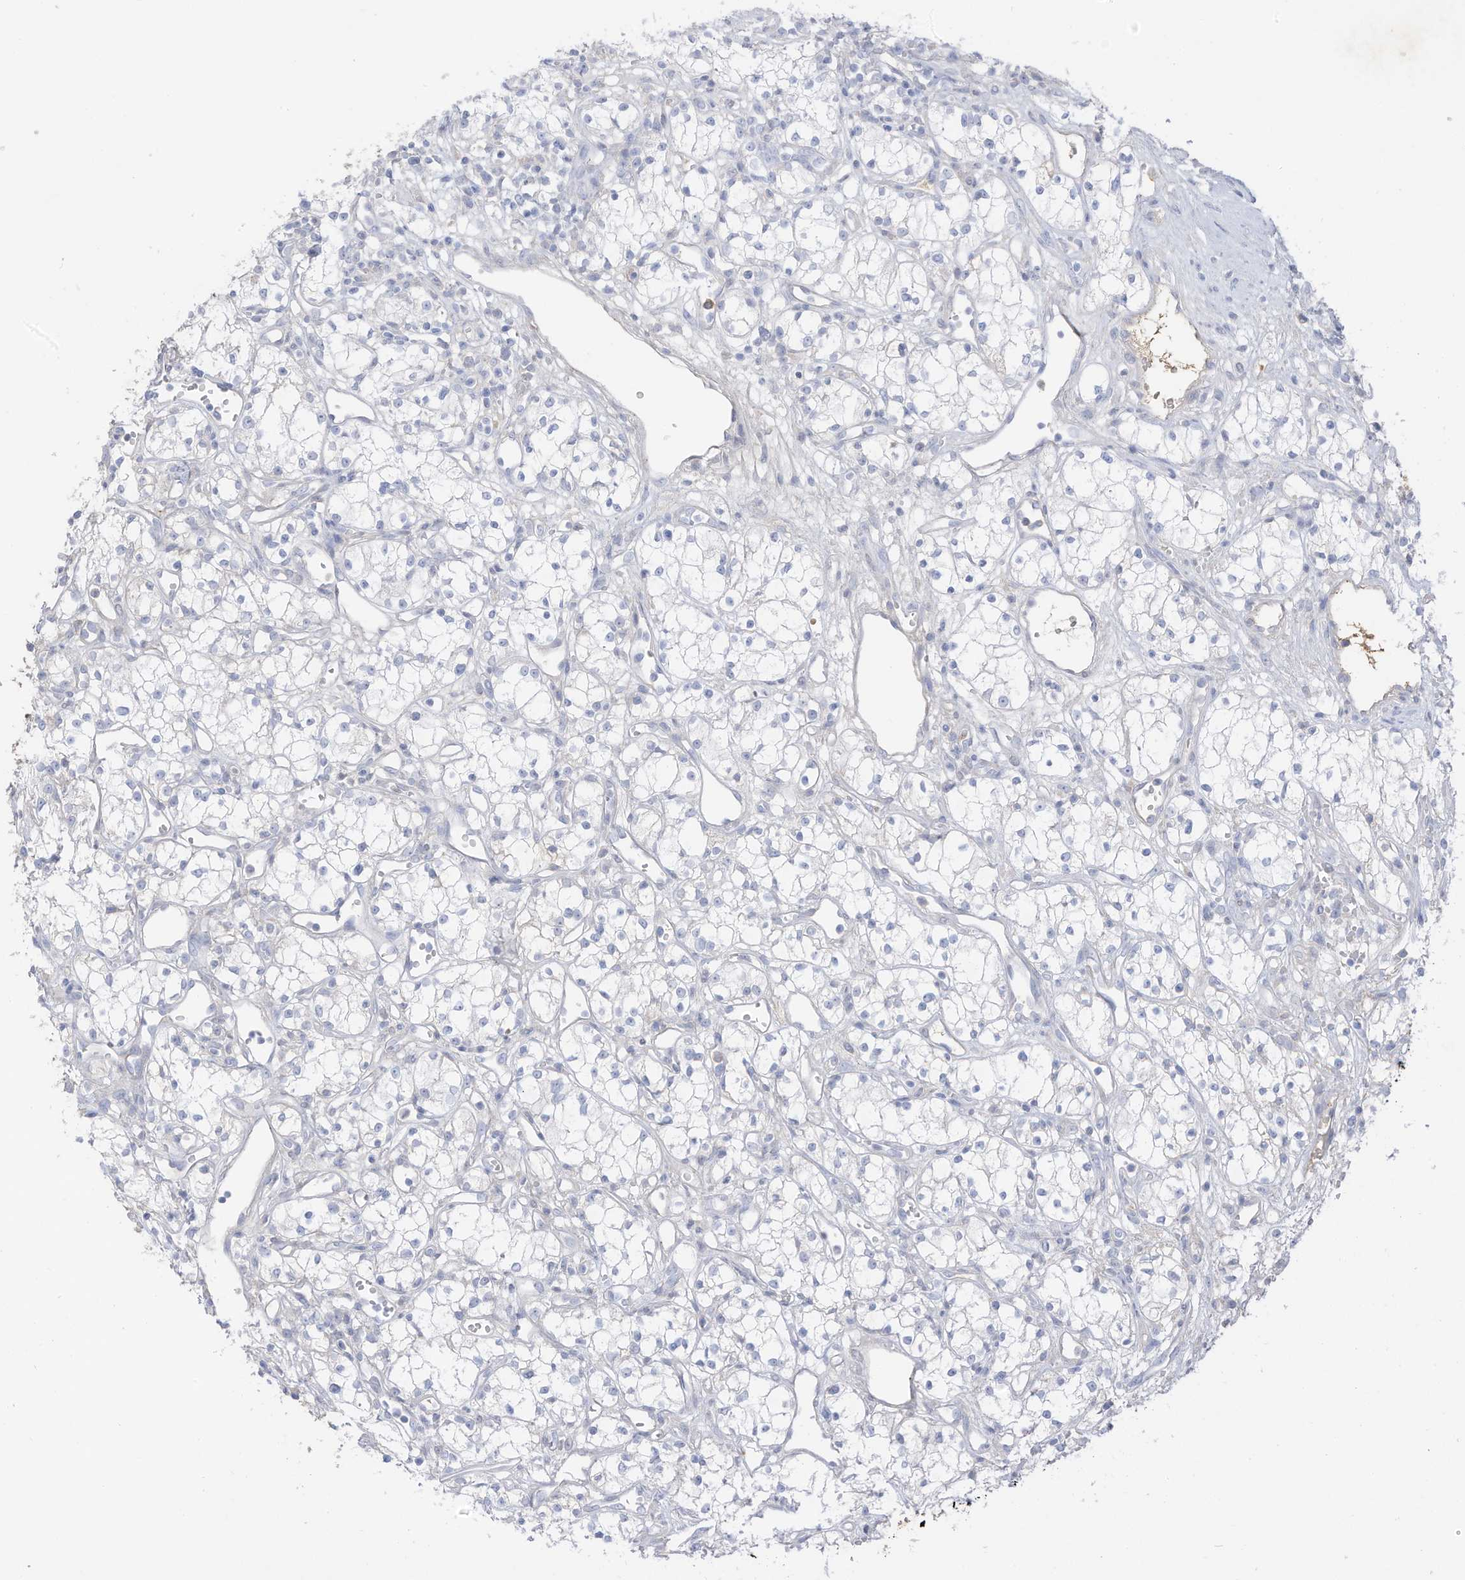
{"staining": {"intensity": "negative", "quantity": "none", "location": "none"}, "tissue": "renal cancer", "cell_type": "Tumor cells", "image_type": "cancer", "snomed": [{"axis": "morphology", "description": "Adenocarcinoma, NOS"}, {"axis": "topography", "description": "Kidney"}], "caption": "A photomicrograph of renal cancer (adenocarcinoma) stained for a protein demonstrates no brown staining in tumor cells.", "gene": "HSD17B13", "patient": {"sex": "male", "age": 59}}